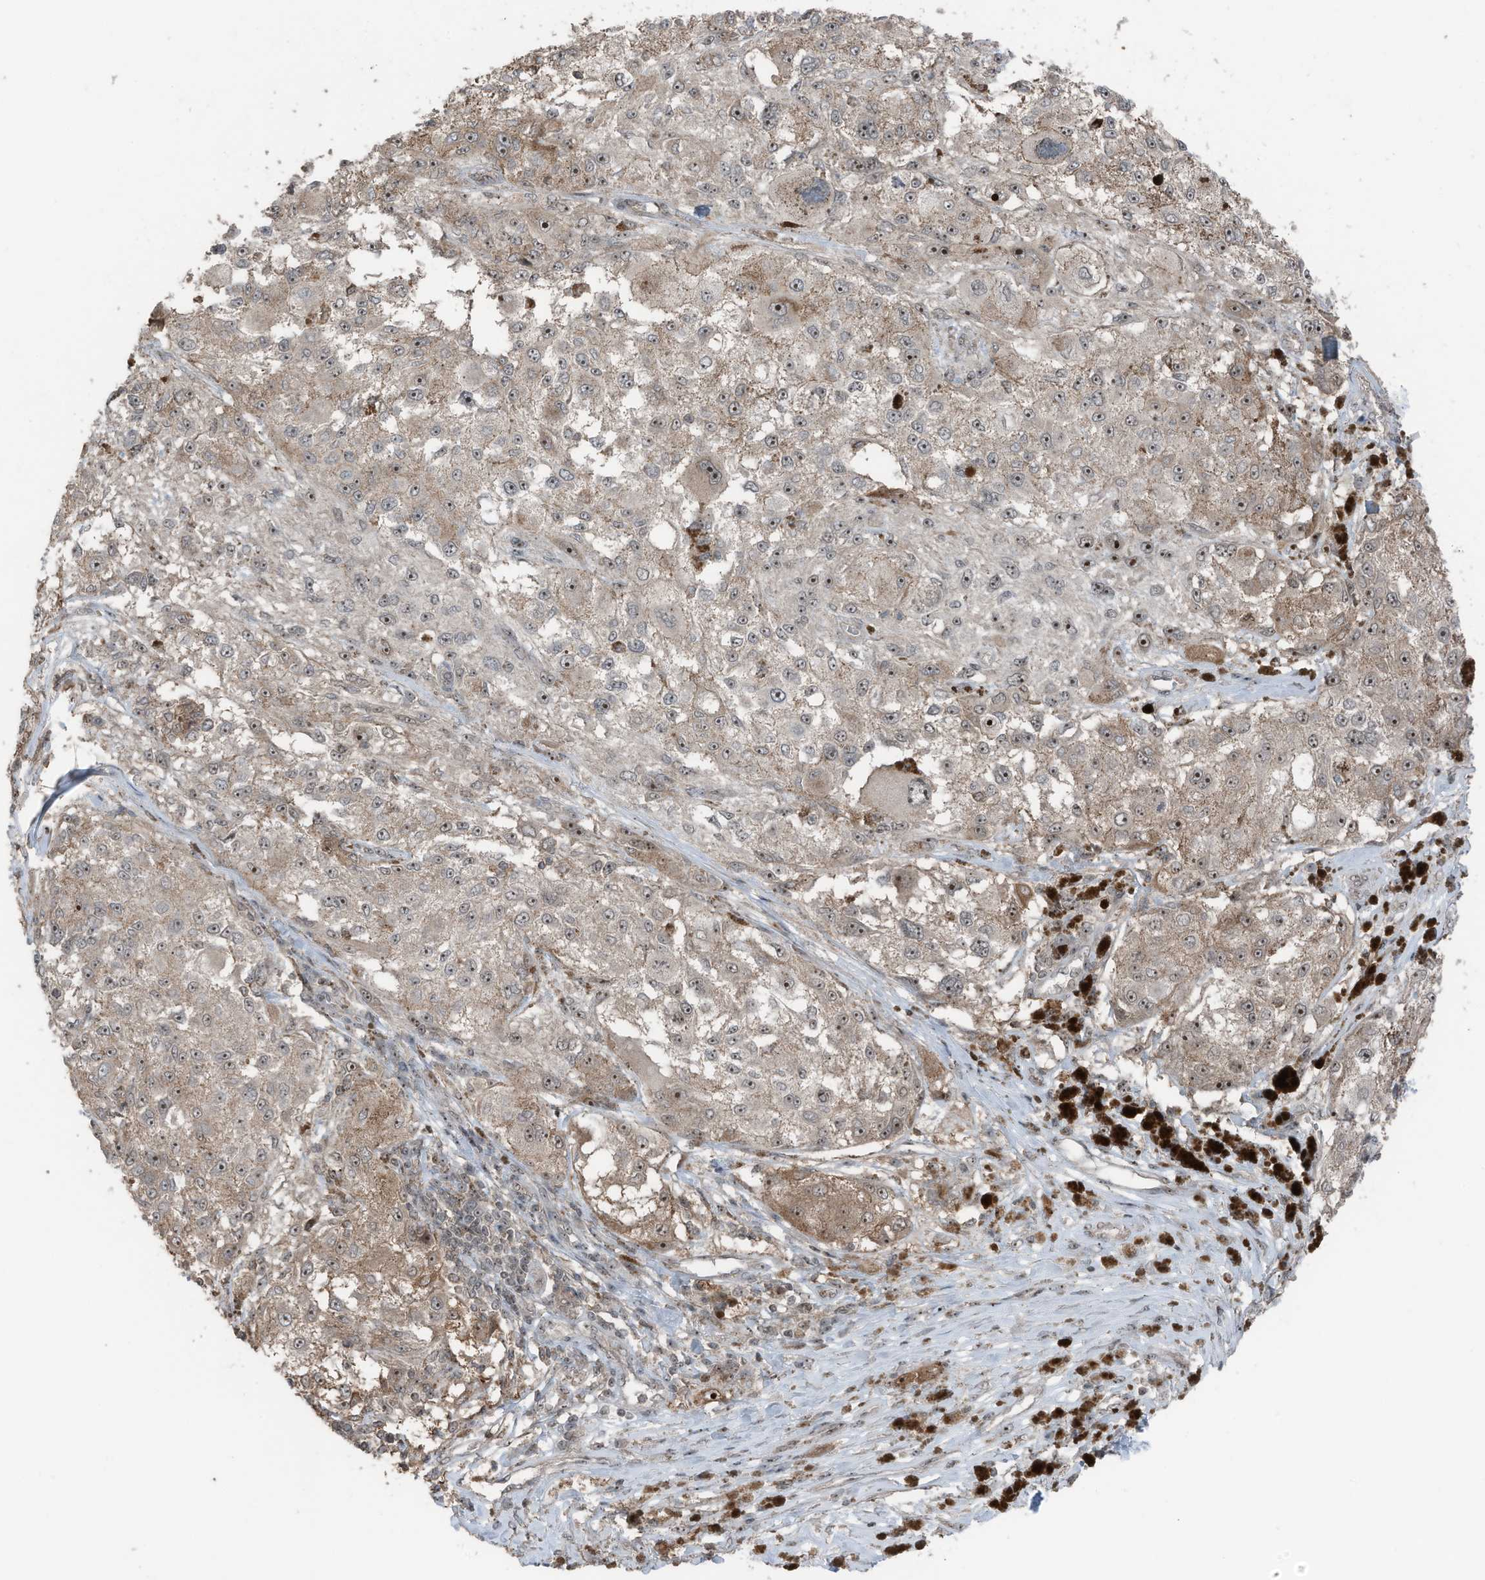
{"staining": {"intensity": "moderate", "quantity": "25%-75%", "location": "cytoplasmic/membranous,nuclear"}, "tissue": "melanoma", "cell_type": "Tumor cells", "image_type": "cancer", "snomed": [{"axis": "morphology", "description": "Necrosis, NOS"}, {"axis": "morphology", "description": "Malignant melanoma, NOS"}, {"axis": "topography", "description": "Skin"}], "caption": "The micrograph demonstrates staining of malignant melanoma, revealing moderate cytoplasmic/membranous and nuclear protein staining (brown color) within tumor cells. (DAB (3,3'-diaminobenzidine) IHC, brown staining for protein, blue staining for nuclei).", "gene": "UTP3", "patient": {"sex": "female", "age": 87}}